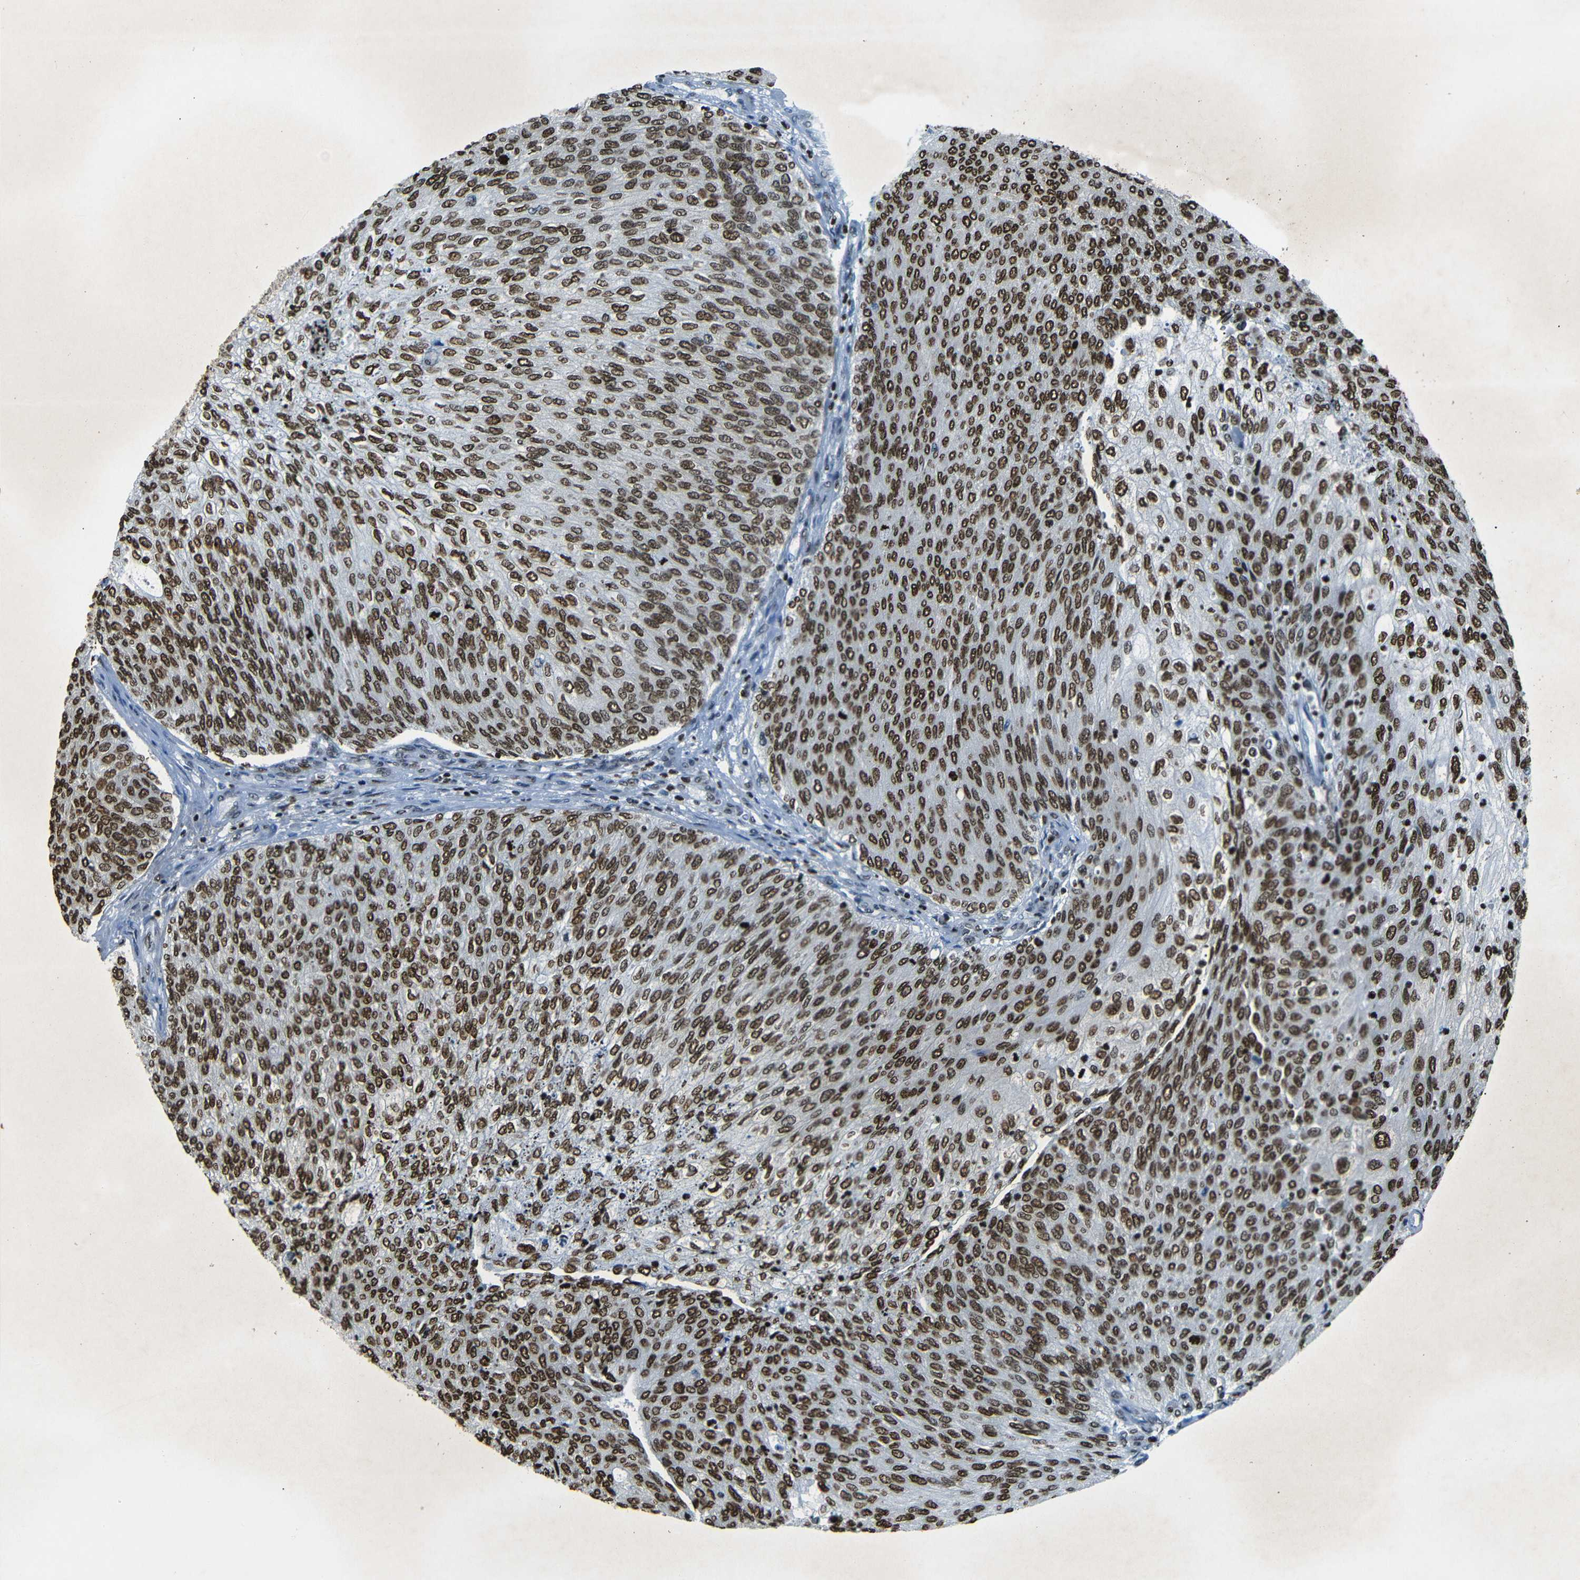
{"staining": {"intensity": "strong", "quantity": ">75%", "location": "nuclear"}, "tissue": "urothelial cancer", "cell_type": "Tumor cells", "image_type": "cancer", "snomed": [{"axis": "morphology", "description": "Urothelial carcinoma, Low grade"}, {"axis": "topography", "description": "Urinary bladder"}], "caption": "Protein staining of low-grade urothelial carcinoma tissue demonstrates strong nuclear expression in about >75% of tumor cells.", "gene": "HMGN1", "patient": {"sex": "female", "age": 79}}